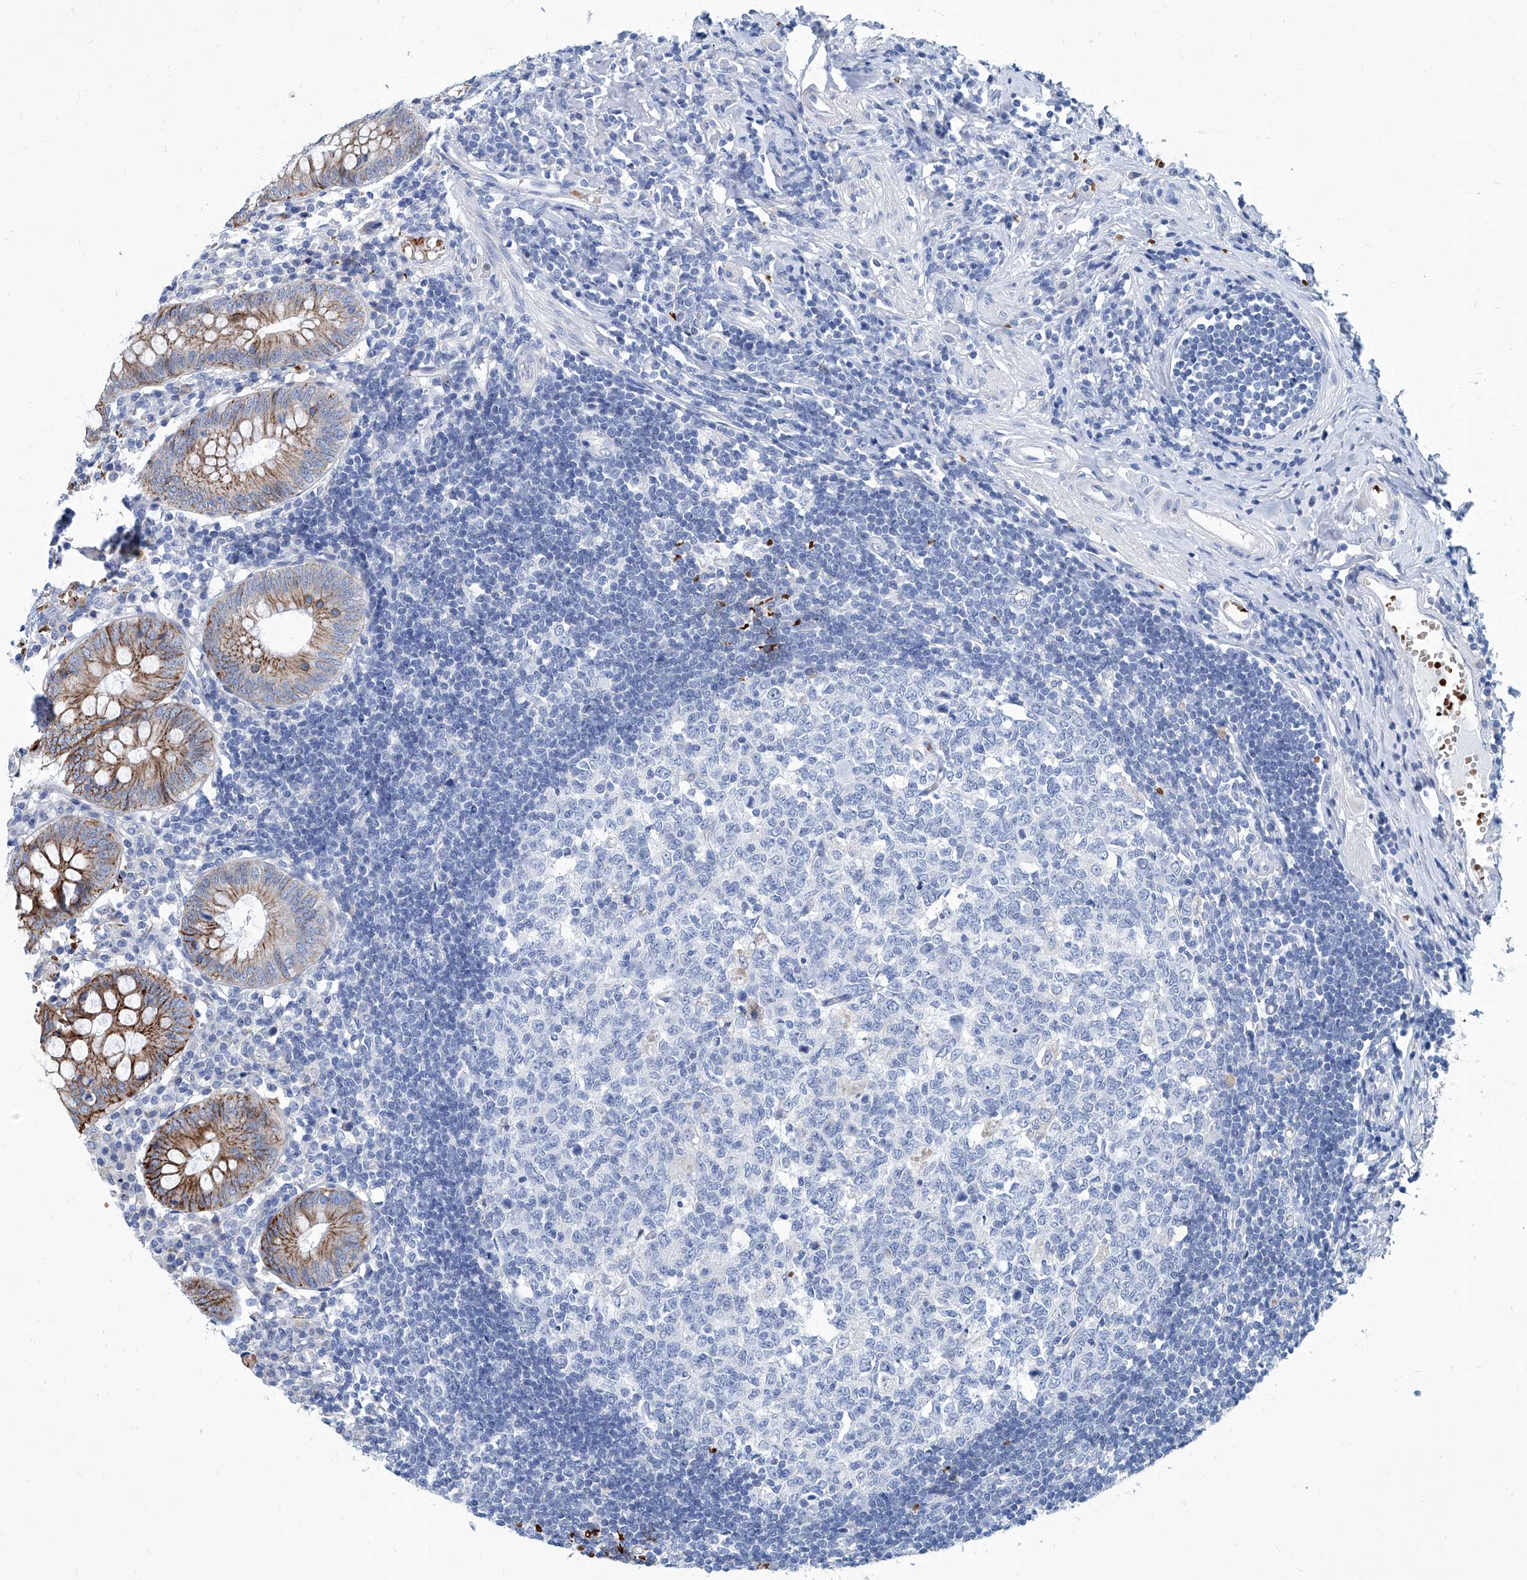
{"staining": {"intensity": "moderate", "quantity": ">75%", "location": "cytoplasmic/membranous"}, "tissue": "appendix", "cell_type": "Glandular cells", "image_type": "normal", "snomed": [{"axis": "morphology", "description": "Normal tissue, NOS"}, {"axis": "topography", "description": "Appendix"}], "caption": "The immunohistochemical stain labels moderate cytoplasmic/membranous staining in glandular cells of benign appendix.", "gene": "FPR2", "patient": {"sex": "female", "age": 54}}